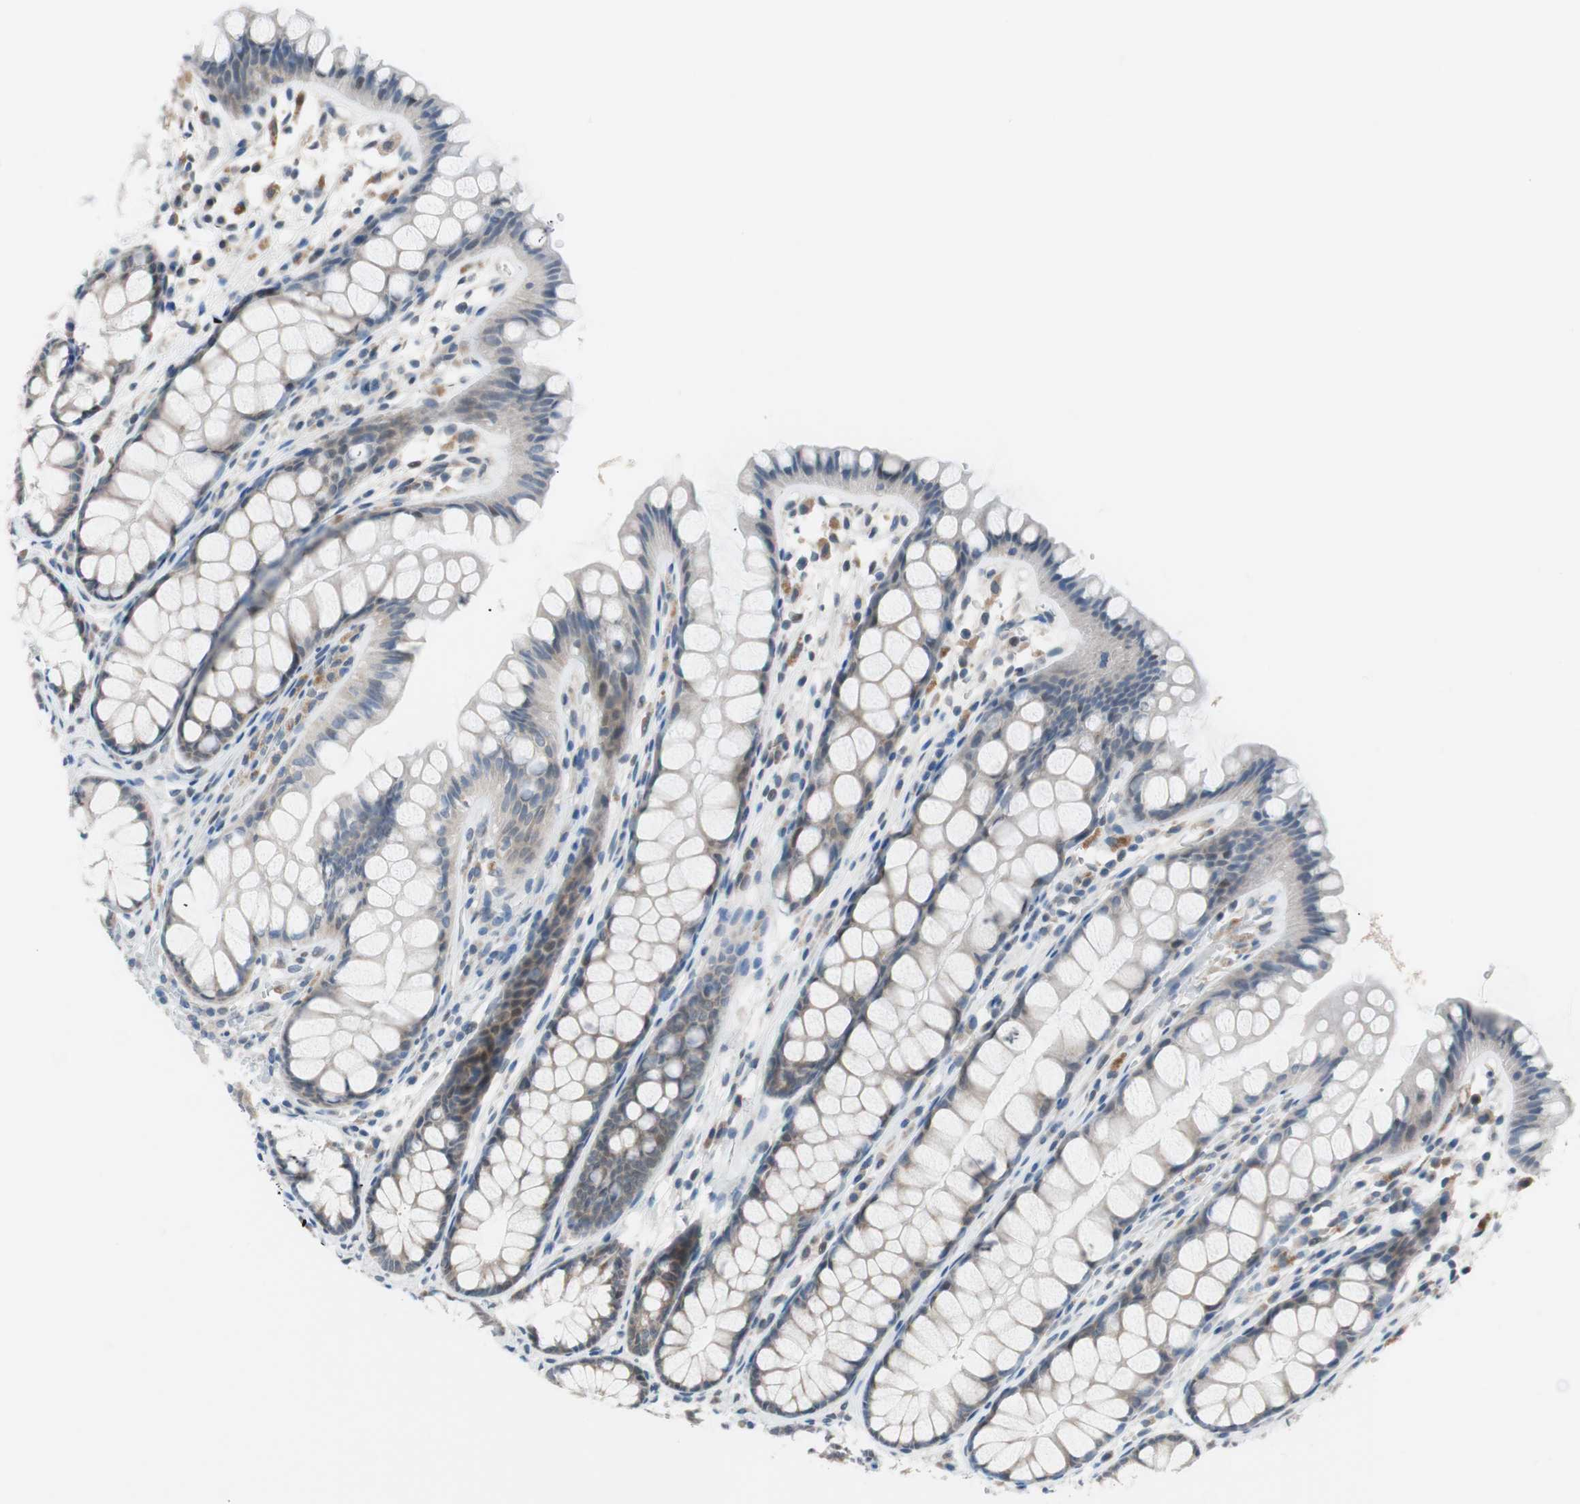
{"staining": {"intensity": "negative", "quantity": "none", "location": "none"}, "tissue": "colon", "cell_type": "Endothelial cells", "image_type": "normal", "snomed": [{"axis": "morphology", "description": "Normal tissue, NOS"}, {"axis": "topography", "description": "Colon"}], "caption": "The immunohistochemistry (IHC) micrograph has no significant positivity in endothelial cells of colon. (DAB immunohistochemistry (IHC) with hematoxylin counter stain).", "gene": "GRHL1", "patient": {"sex": "female", "age": 55}}